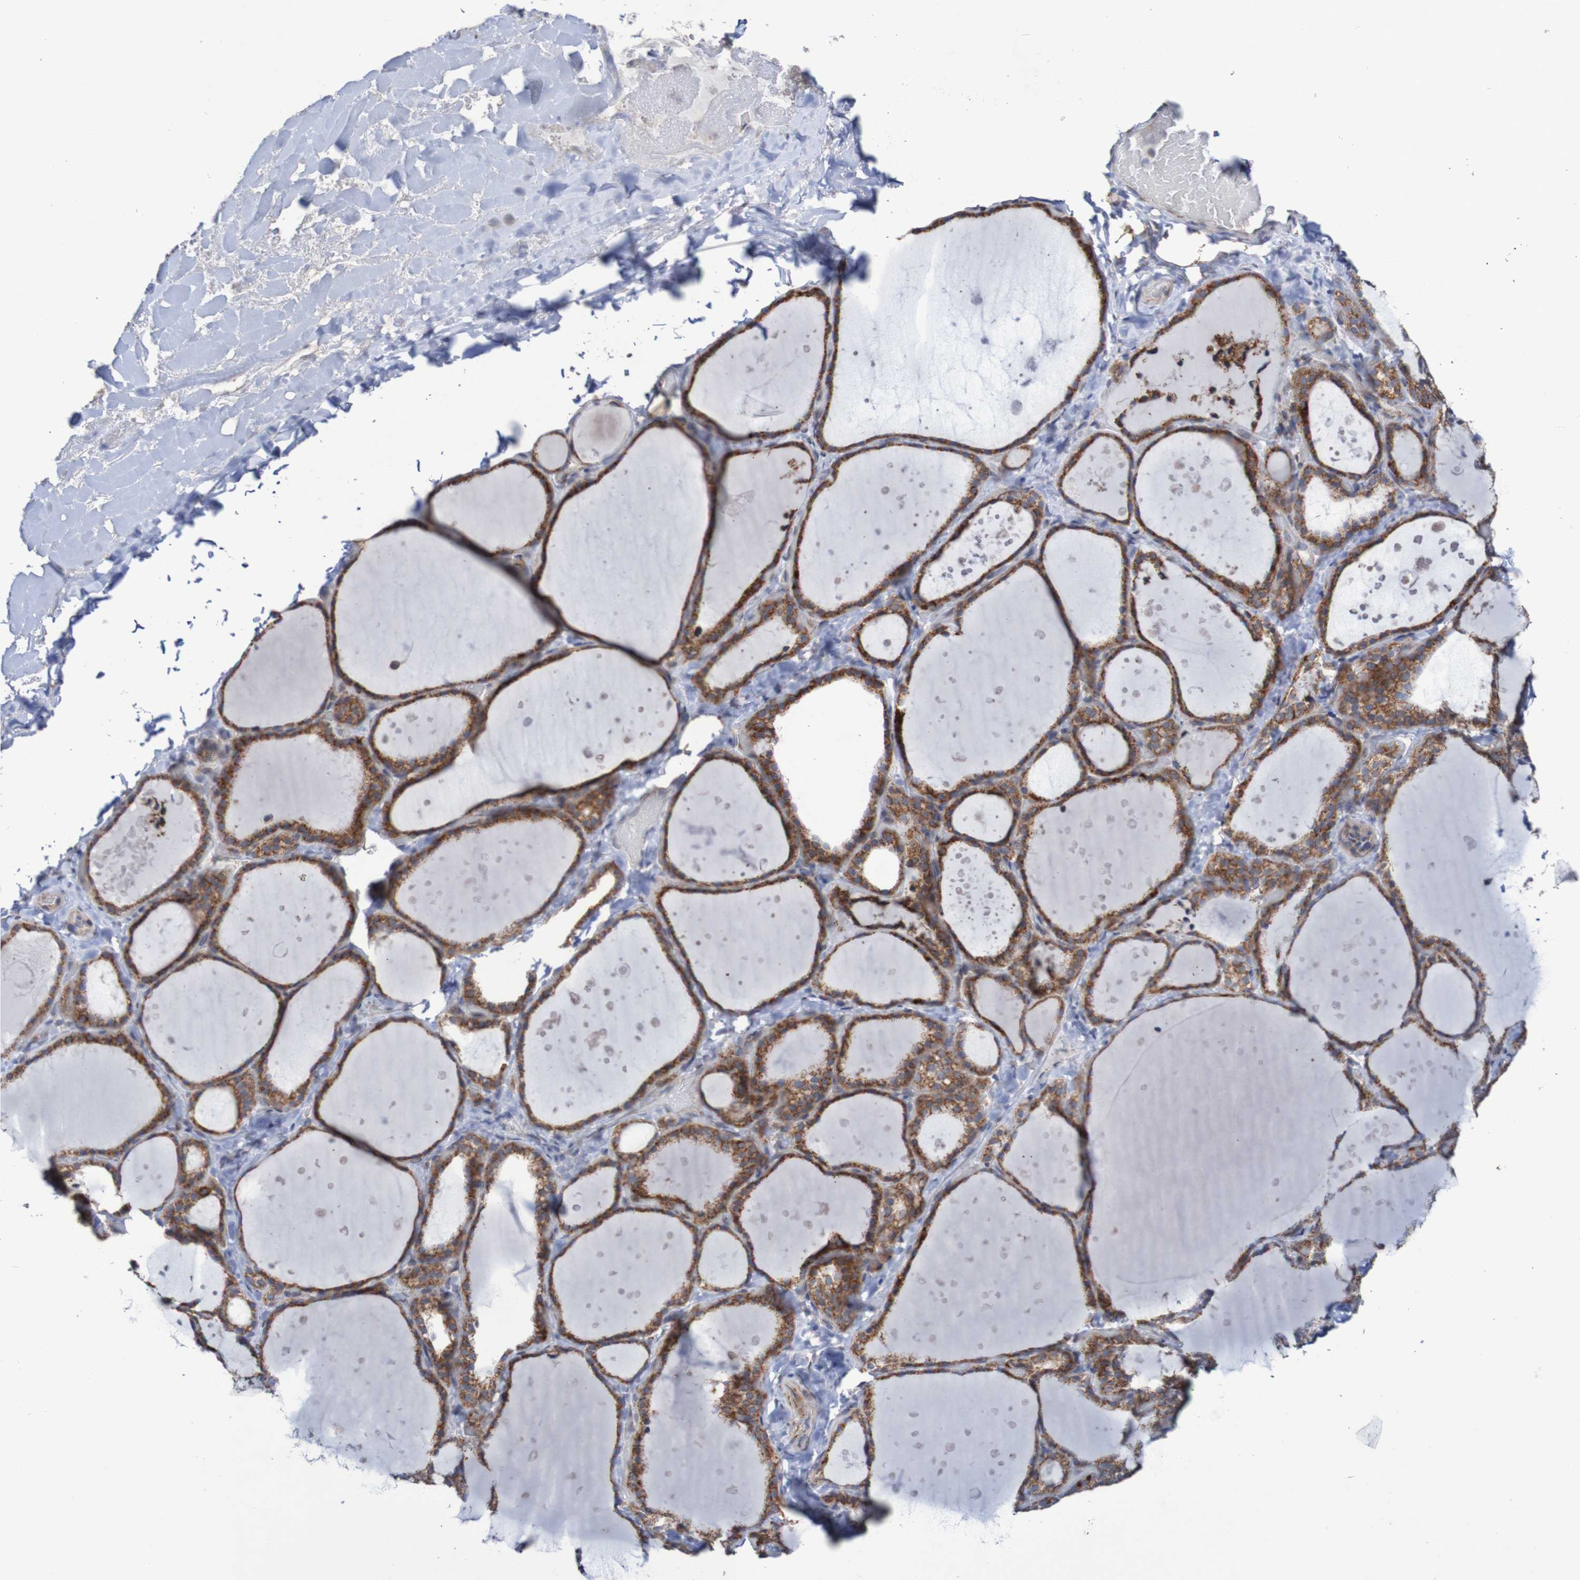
{"staining": {"intensity": "strong", "quantity": ">75%", "location": "cytoplasmic/membranous"}, "tissue": "thyroid gland", "cell_type": "Glandular cells", "image_type": "normal", "snomed": [{"axis": "morphology", "description": "Normal tissue, NOS"}, {"axis": "topography", "description": "Thyroid gland"}], "caption": "Protein staining of unremarkable thyroid gland displays strong cytoplasmic/membranous positivity in approximately >75% of glandular cells.", "gene": "DVL1", "patient": {"sex": "female", "age": 44}}